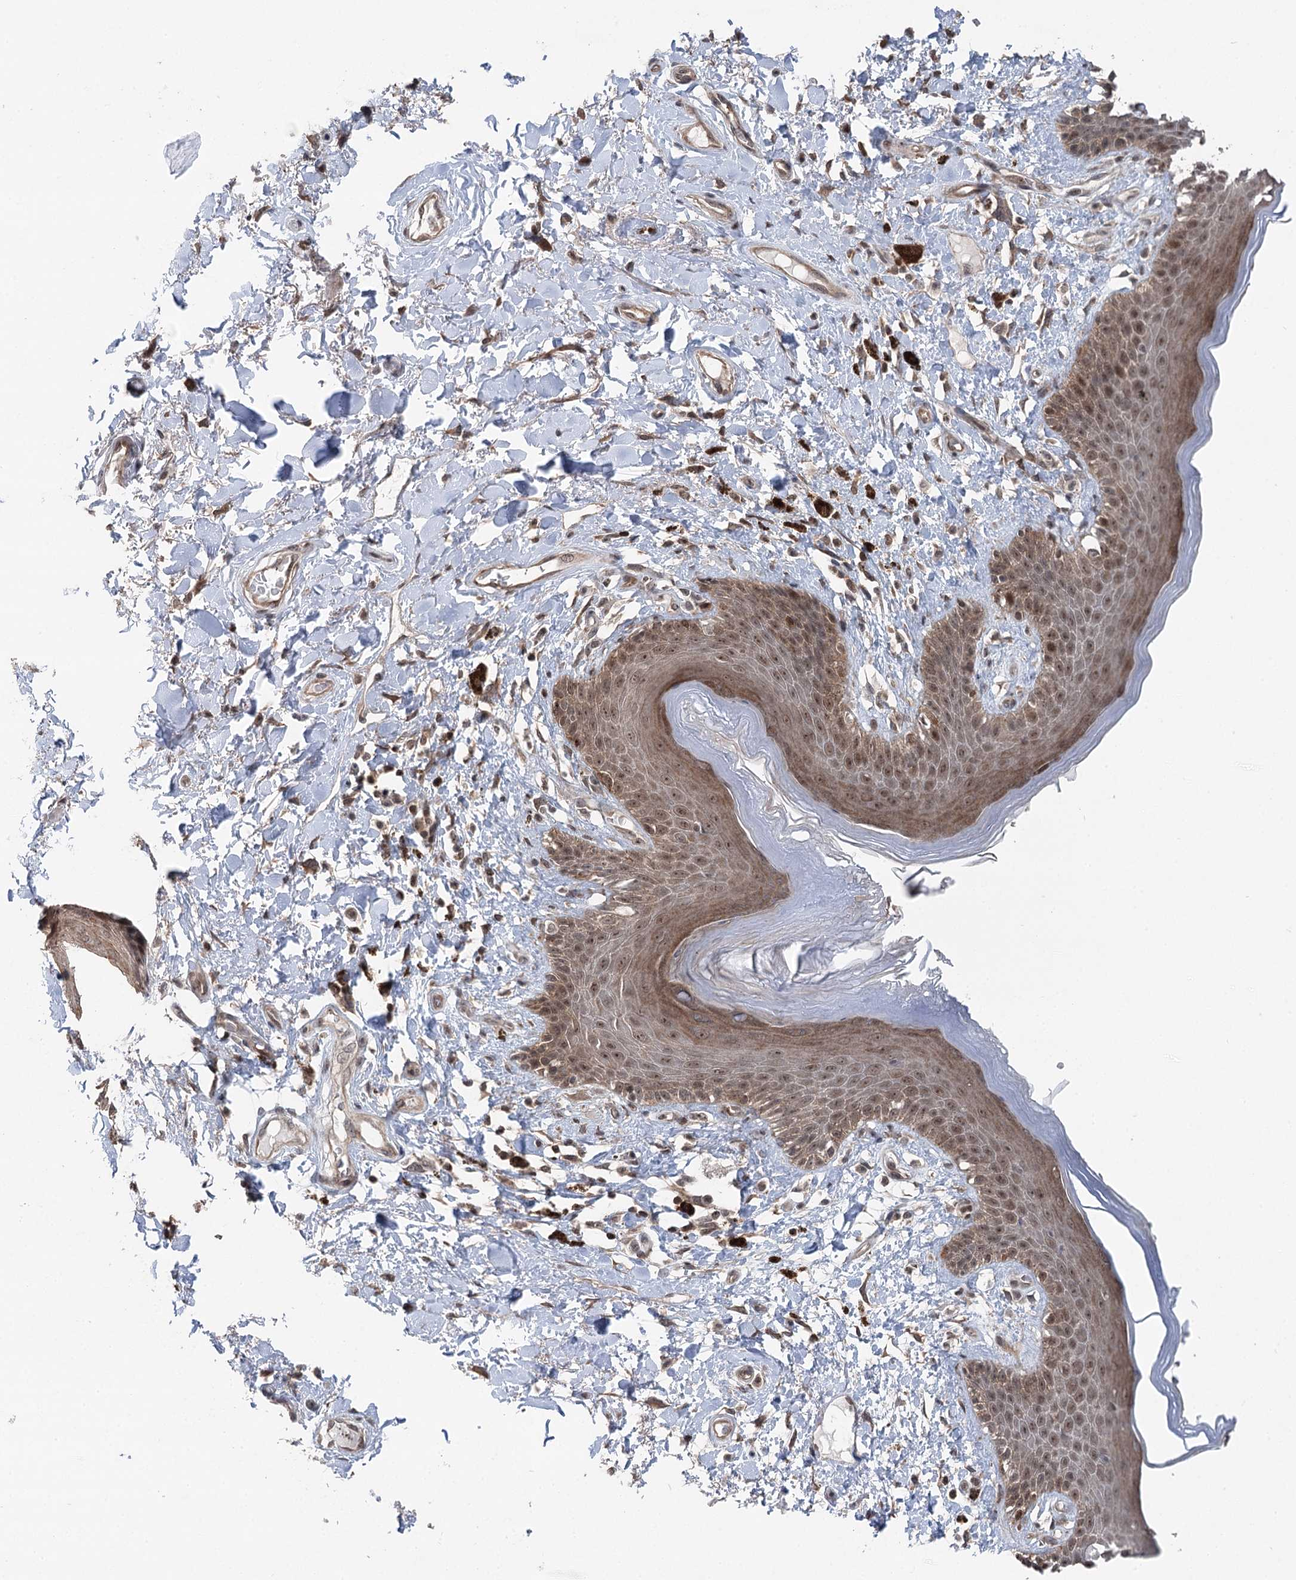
{"staining": {"intensity": "moderate", "quantity": ">75%", "location": "cytoplasmic/membranous,nuclear"}, "tissue": "skin", "cell_type": "Epidermal cells", "image_type": "normal", "snomed": [{"axis": "morphology", "description": "Normal tissue, NOS"}, {"axis": "topography", "description": "Anal"}], "caption": "IHC of unremarkable skin reveals medium levels of moderate cytoplasmic/membranous,nuclear positivity in about >75% of epidermal cells.", "gene": "CCSER2", "patient": {"sex": "female", "age": 78}}